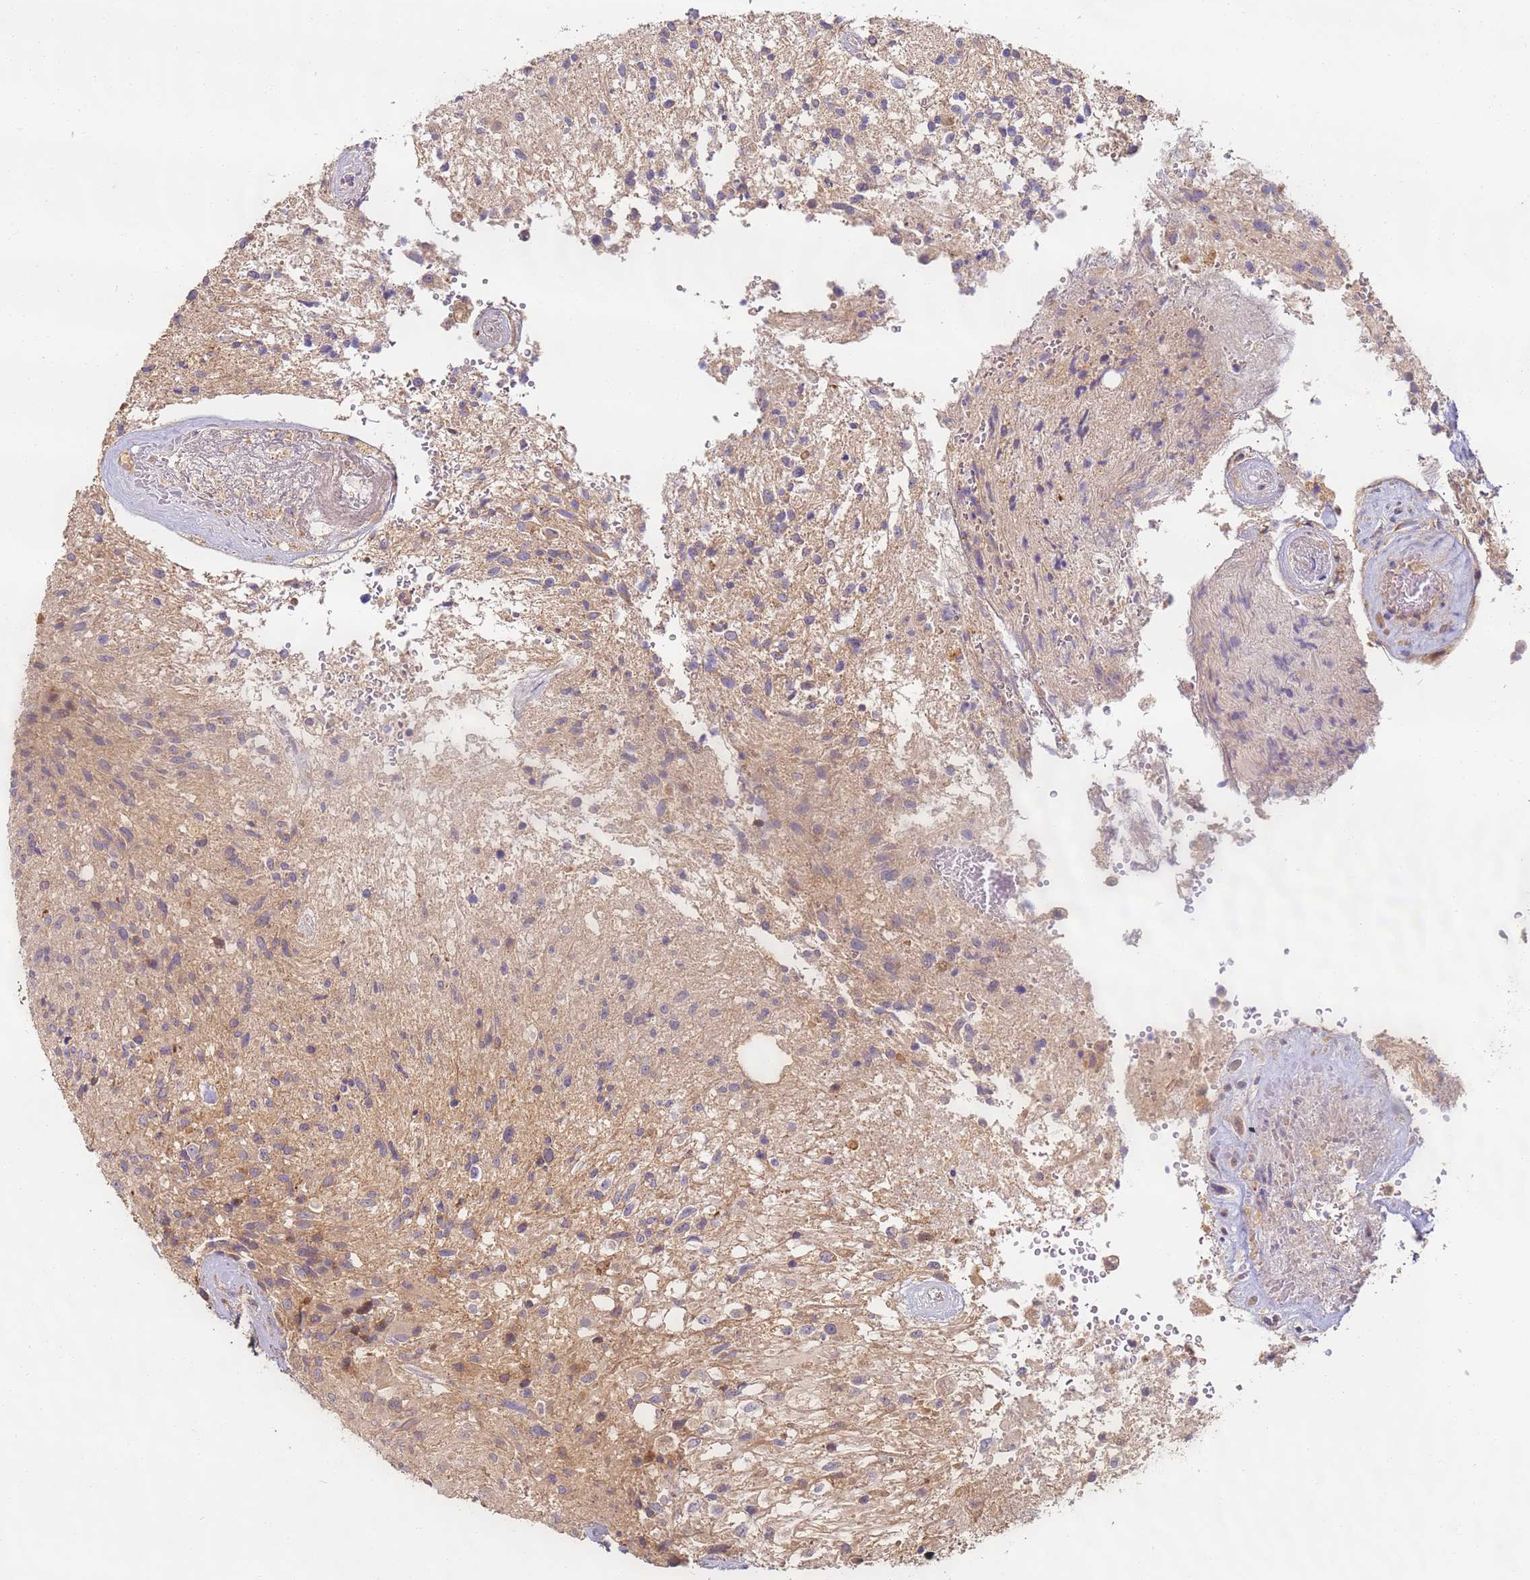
{"staining": {"intensity": "negative", "quantity": "none", "location": "none"}, "tissue": "glioma", "cell_type": "Tumor cells", "image_type": "cancer", "snomed": [{"axis": "morphology", "description": "Glioma, malignant, High grade"}, {"axis": "topography", "description": "Brain"}], "caption": "High magnification brightfield microscopy of malignant high-grade glioma stained with DAB (brown) and counterstained with hematoxylin (blue): tumor cells show no significant staining. (DAB IHC, high magnification).", "gene": "TIGAR", "patient": {"sex": "male", "age": 56}}